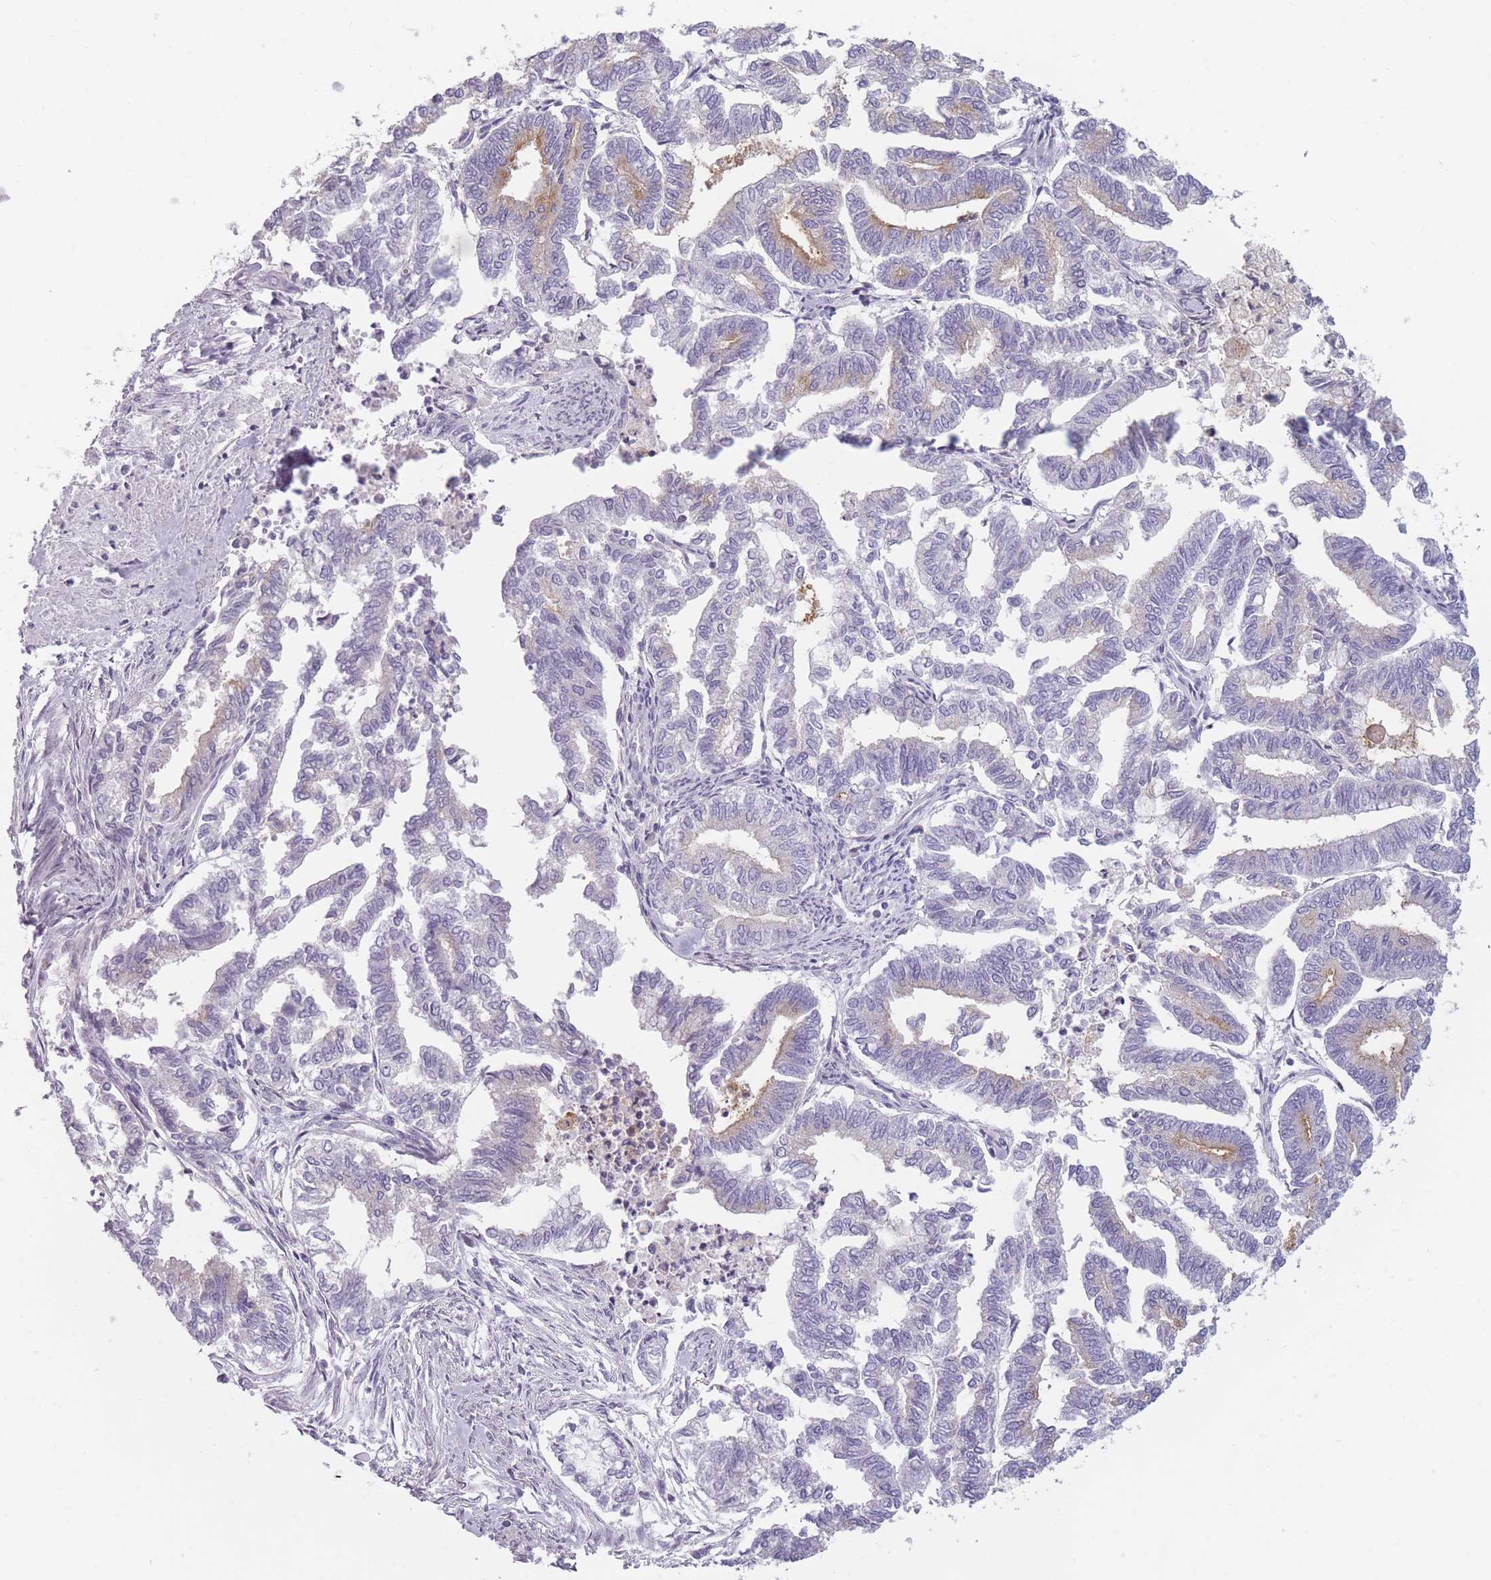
{"staining": {"intensity": "weak", "quantity": "<25%", "location": "cytoplasmic/membranous"}, "tissue": "endometrial cancer", "cell_type": "Tumor cells", "image_type": "cancer", "snomed": [{"axis": "morphology", "description": "Adenocarcinoma, NOS"}, {"axis": "topography", "description": "Endometrium"}], "caption": "Tumor cells show no significant protein staining in endometrial cancer (adenocarcinoma). (DAB immunohistochemistry (IHC), high magnification).", "gene": "GGT1", "patient": {"sex": "female", "age": 79}}